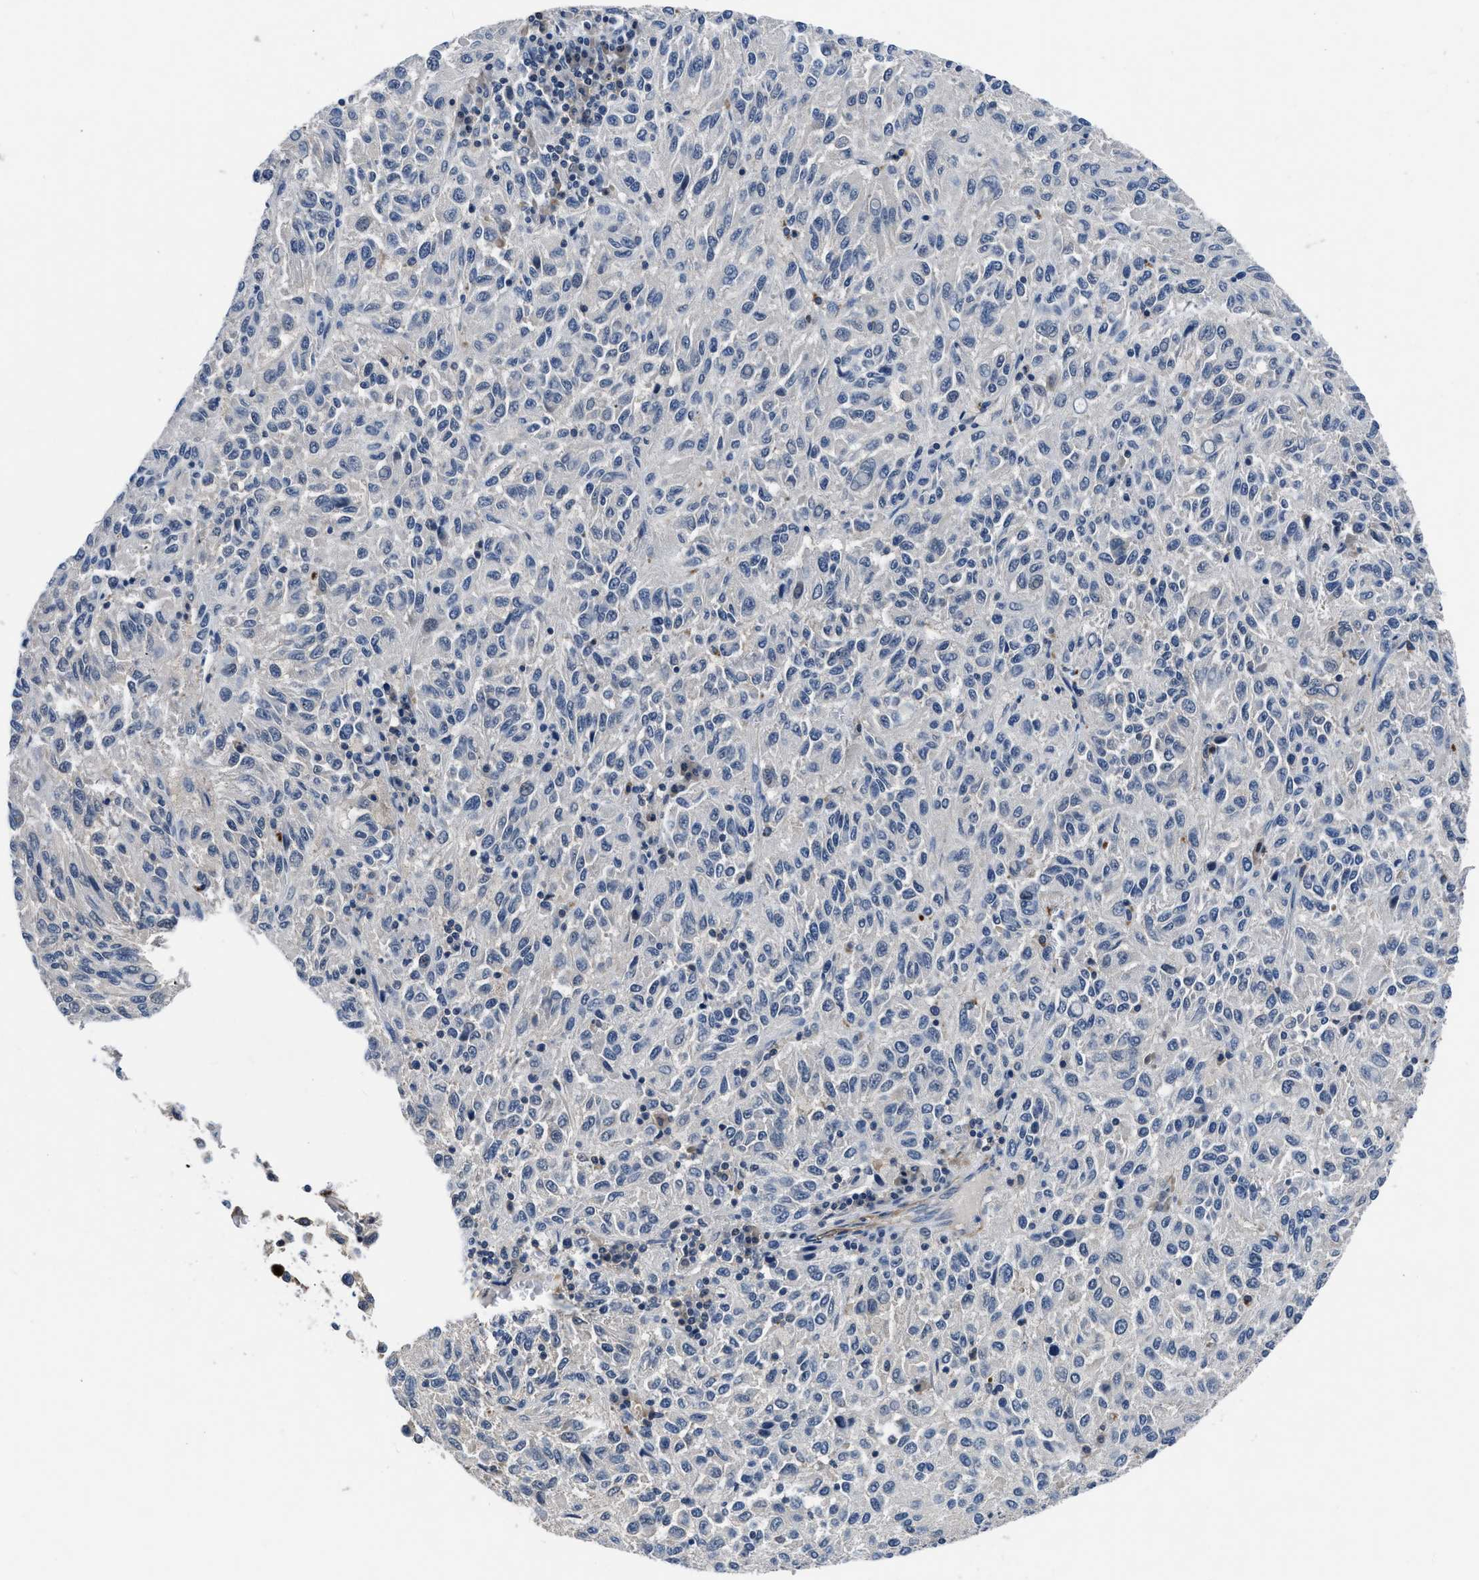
{"staining": {"intensity": "negative", "quantity": "none", "location": "none"}, "tissue": "melanoma", "cell_type": "Tumor cells", "image_type": "cancer", "snomed": [{"axis": "morphology", "description": "Malignant melanoma, Metastatic site"}, {"axis": "topography", "description": "Lung"}], "caption": "Human malignant melanoma (metastatic site) stained for a protein using IHC displays no expression in tumor cells.", "gene": "LANCL2", "patient": {"sex": "male", "age": 64}}